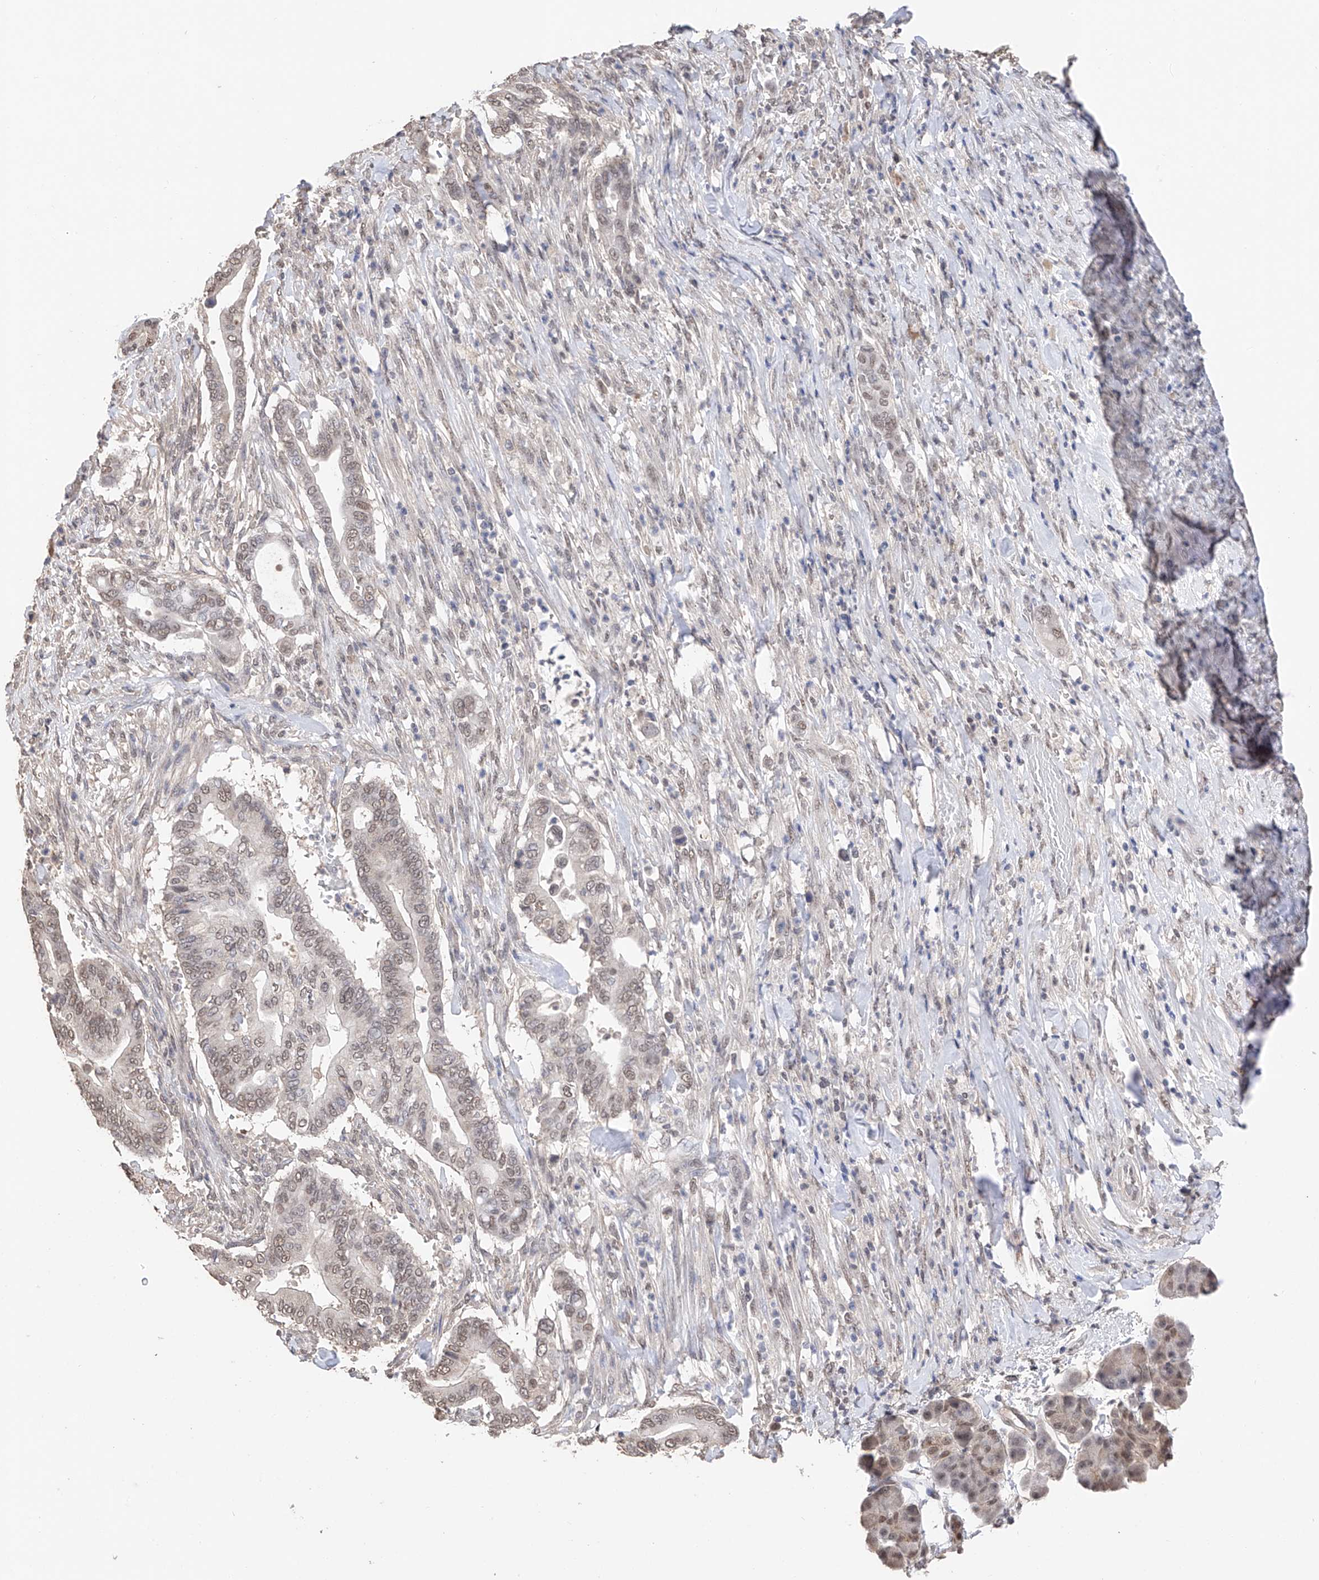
{"staining": {"intensity": "weak", "quantity": "25%-75%", "location": "nuclear"}, "tissue": "pancreatic cancer", "cell_type": "Tumor cells", "image_type": "cancer", "snomed": [{"axis": "morphology", "description": "Adenocarcinoma, NOS"}, {"axis": "topography", "description": "Pancreas"}], "caption": "The micrograph exhibits immunohistochemical staining of pancreatic adenocarcinoma. There is weak nuclear positivity is identified in about 25%-75% of tumor cells.", "gene": "DMAP1", "patient": {"sex": "male", "age": 68}}